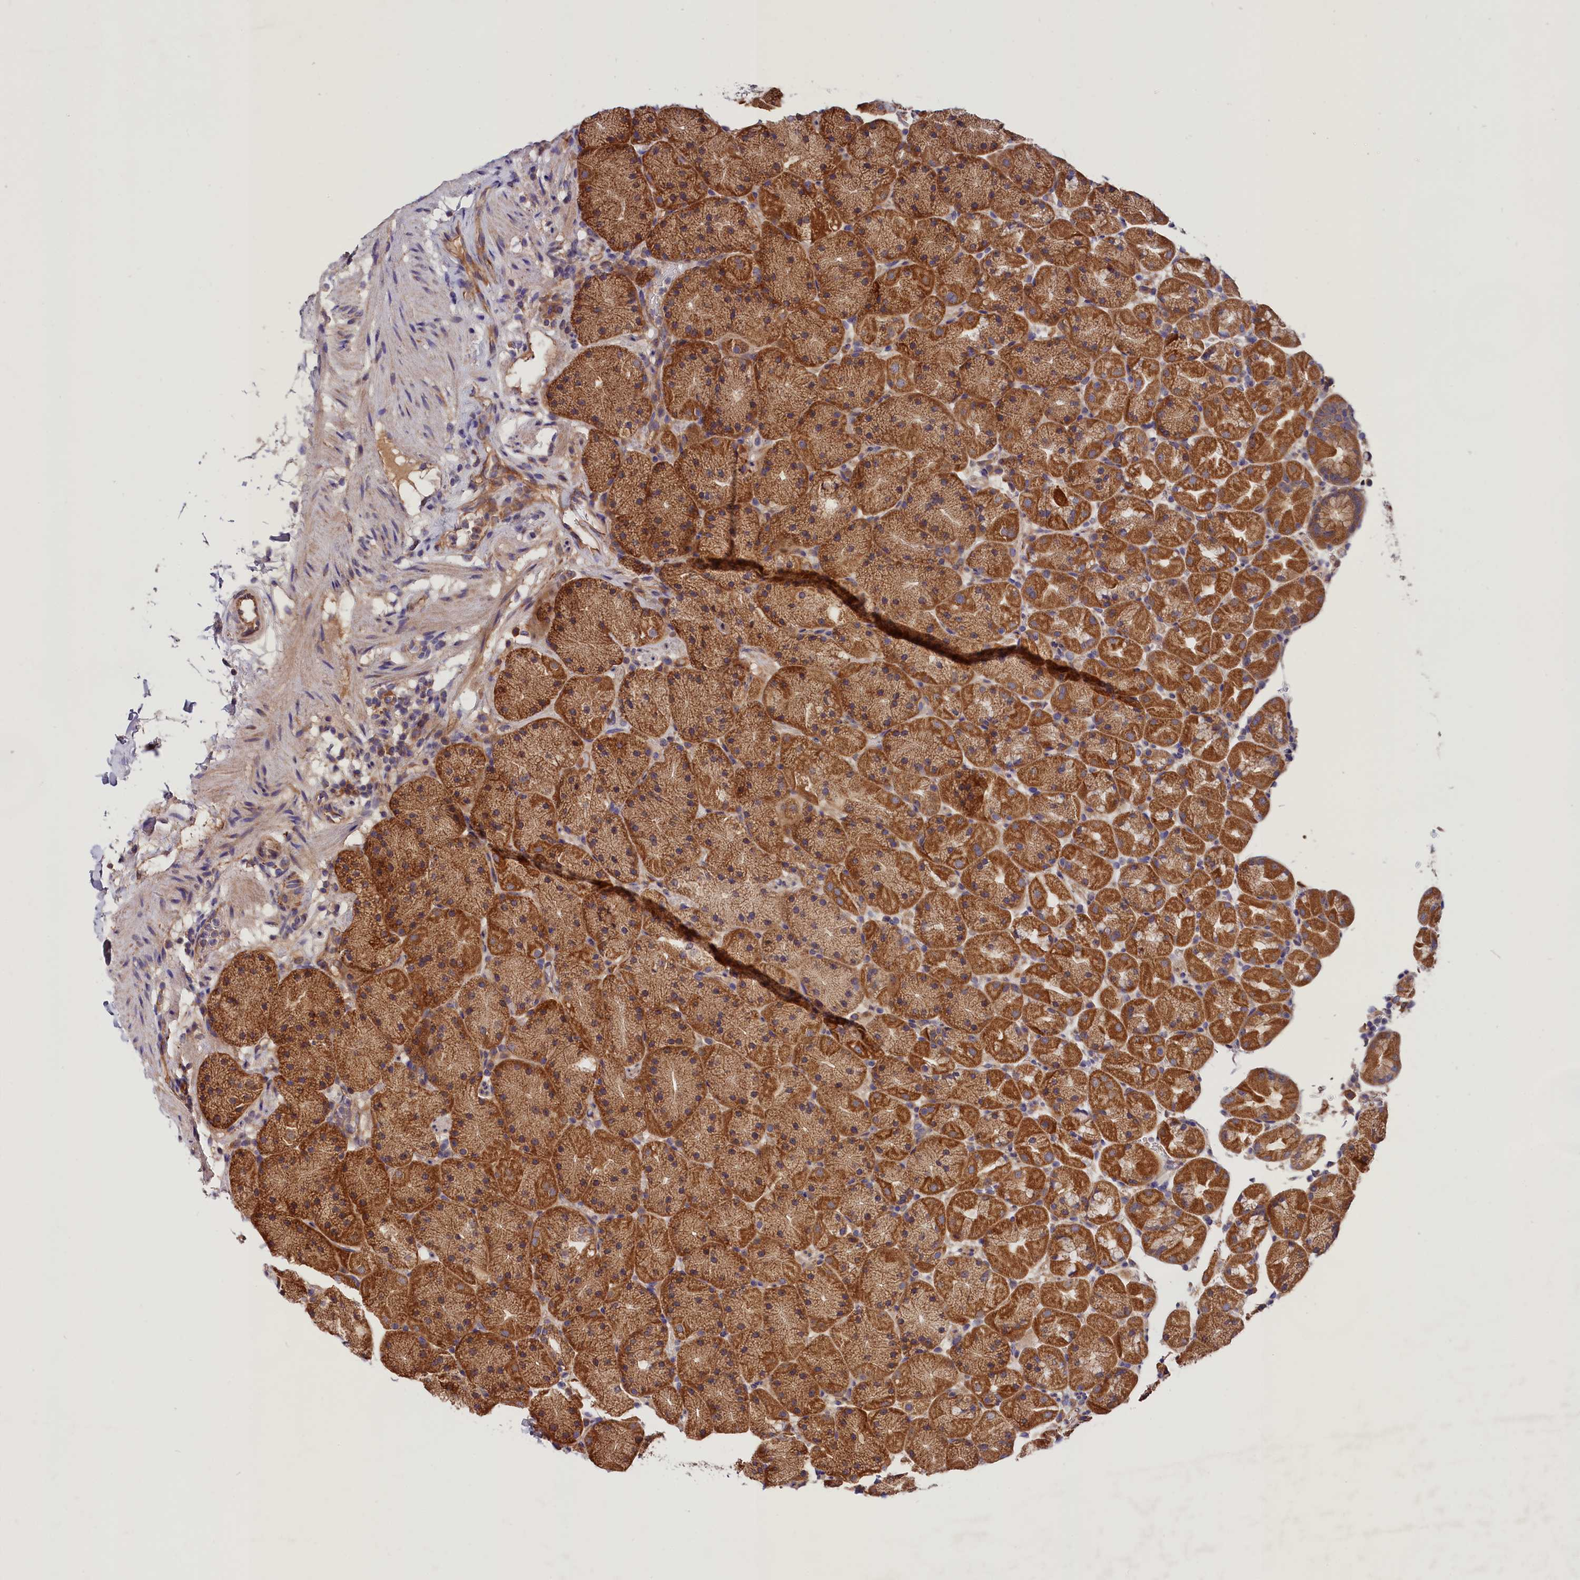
{"staining": {"intensity": "moderate", "quantity": ">75%", "location": "cytoplasmic/membranous"}, "tissue": "stomach", "cell_type": "Glandular cells", "image_type": "normal", "snomed": [{"axis": "morphology", "description": "Normal tissue, NOS"}, {"axis": "topography", "description": "Stomach, upper"}, {"axis": "topography", "description": "Stomach, lower"}], "caption": "This is a histology image of IHC staining of normal stomach, which shows moderate staining in the cytoplasmic/membranous of glandular cells.", "gene": "SPG11", "patient": {"sex": "male", "age": 67}}